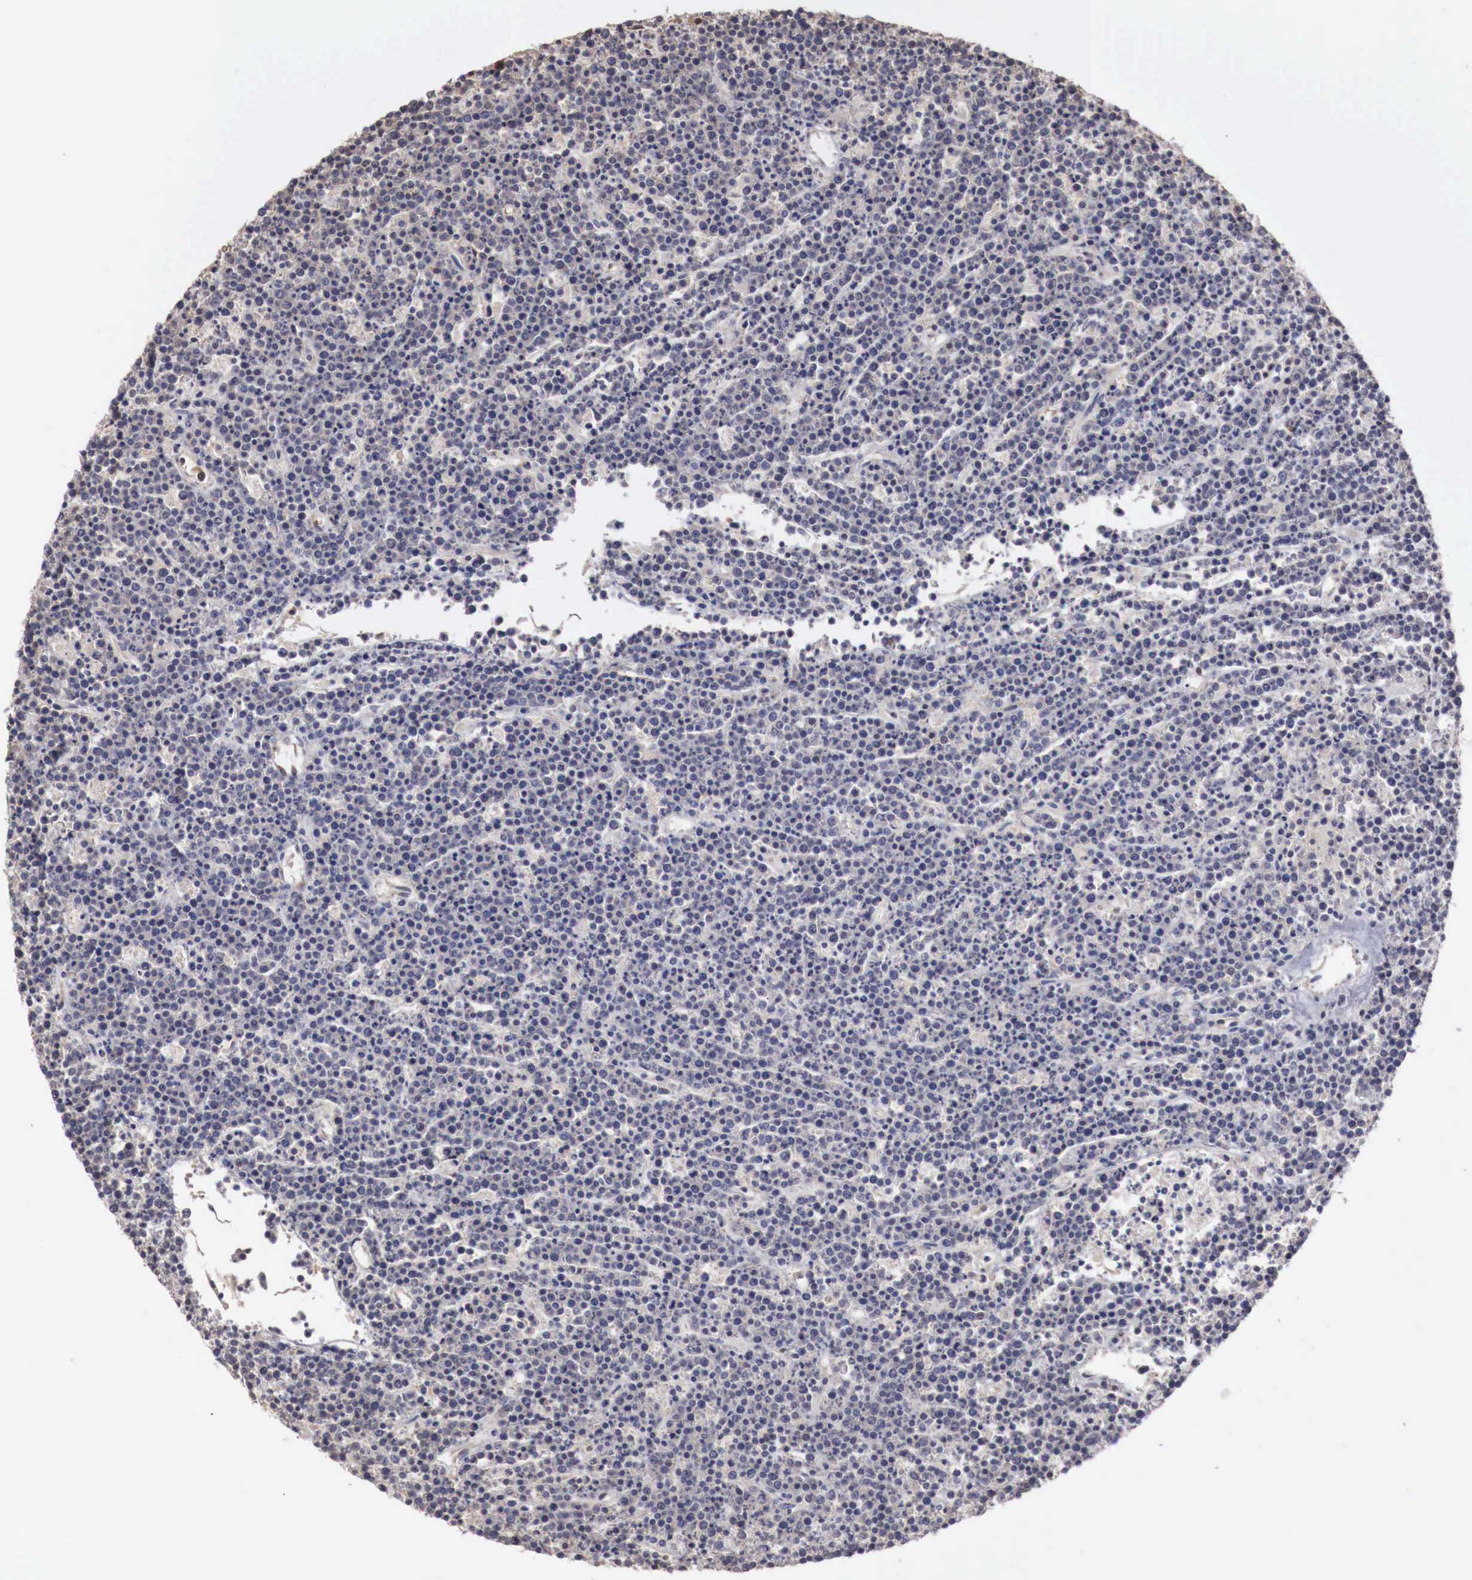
{"staining": {"intensity": "negative", "quantity": "none", "location": "none"}, "tissue": "lymphoma", "cell_type": "Tumor cells", "image_type": "cancer", "snomed": [{"axis": "morphology", "description": "Malignant lymphoma, non-Hodgkin's type, High grade"}, {"axis": "topography", "description": "Ovary"}], "caption": "IHC of lymphoma reveals no positivity in tumor cells. The staining was performed using DAB (3,3'-diaminobenzidine) to visualize the protein expression in brown, while the nuclei were stained in blue with hematoxylin (Magnification: 20x).", "gene": "KHDRBS2", "patient": {"sex": "female", "age": 56}}